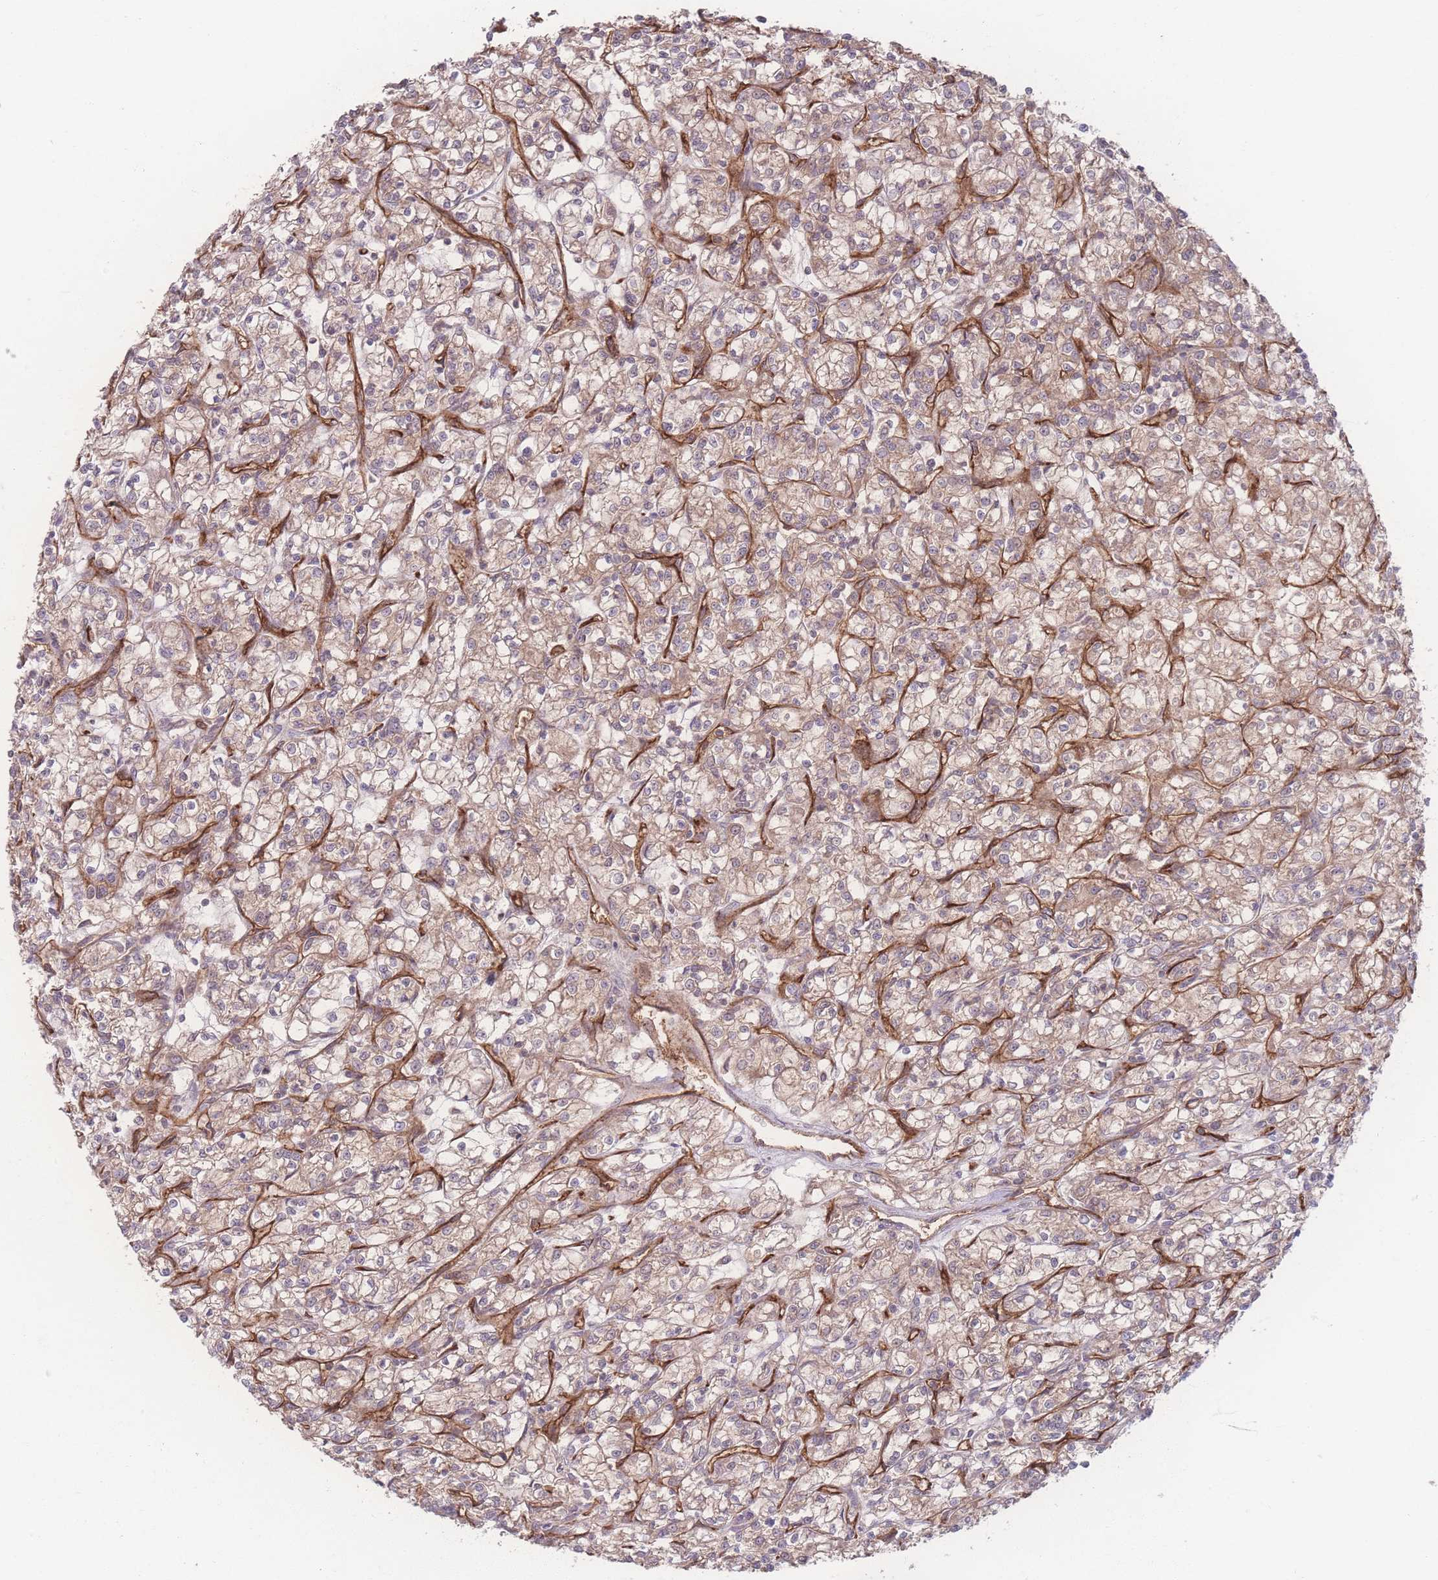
{"staining": {"intensity": "weak", "quantity": ">75%", "location": "cytoplasmic/membranous"}, "tissue": "renal cancer", "cell_type": "Tumor cells", "image_type": "cancer", "snomed": [{"axis": "morphology", "description": "Adenocarcinoma, NOS"}, {"axis": "topography", "description": "Kidney"}], "caption": "Immunohistochemistry (IHC) (DAB (3,3'-diaminobenzidine)) staining of adenocarcinoma (renal) displays weak cytoplasmic/membranous protein expression in approximately >75% of tumor cells.", "gene": "INSR", "patient": {"sex": "female", "age": 59}}